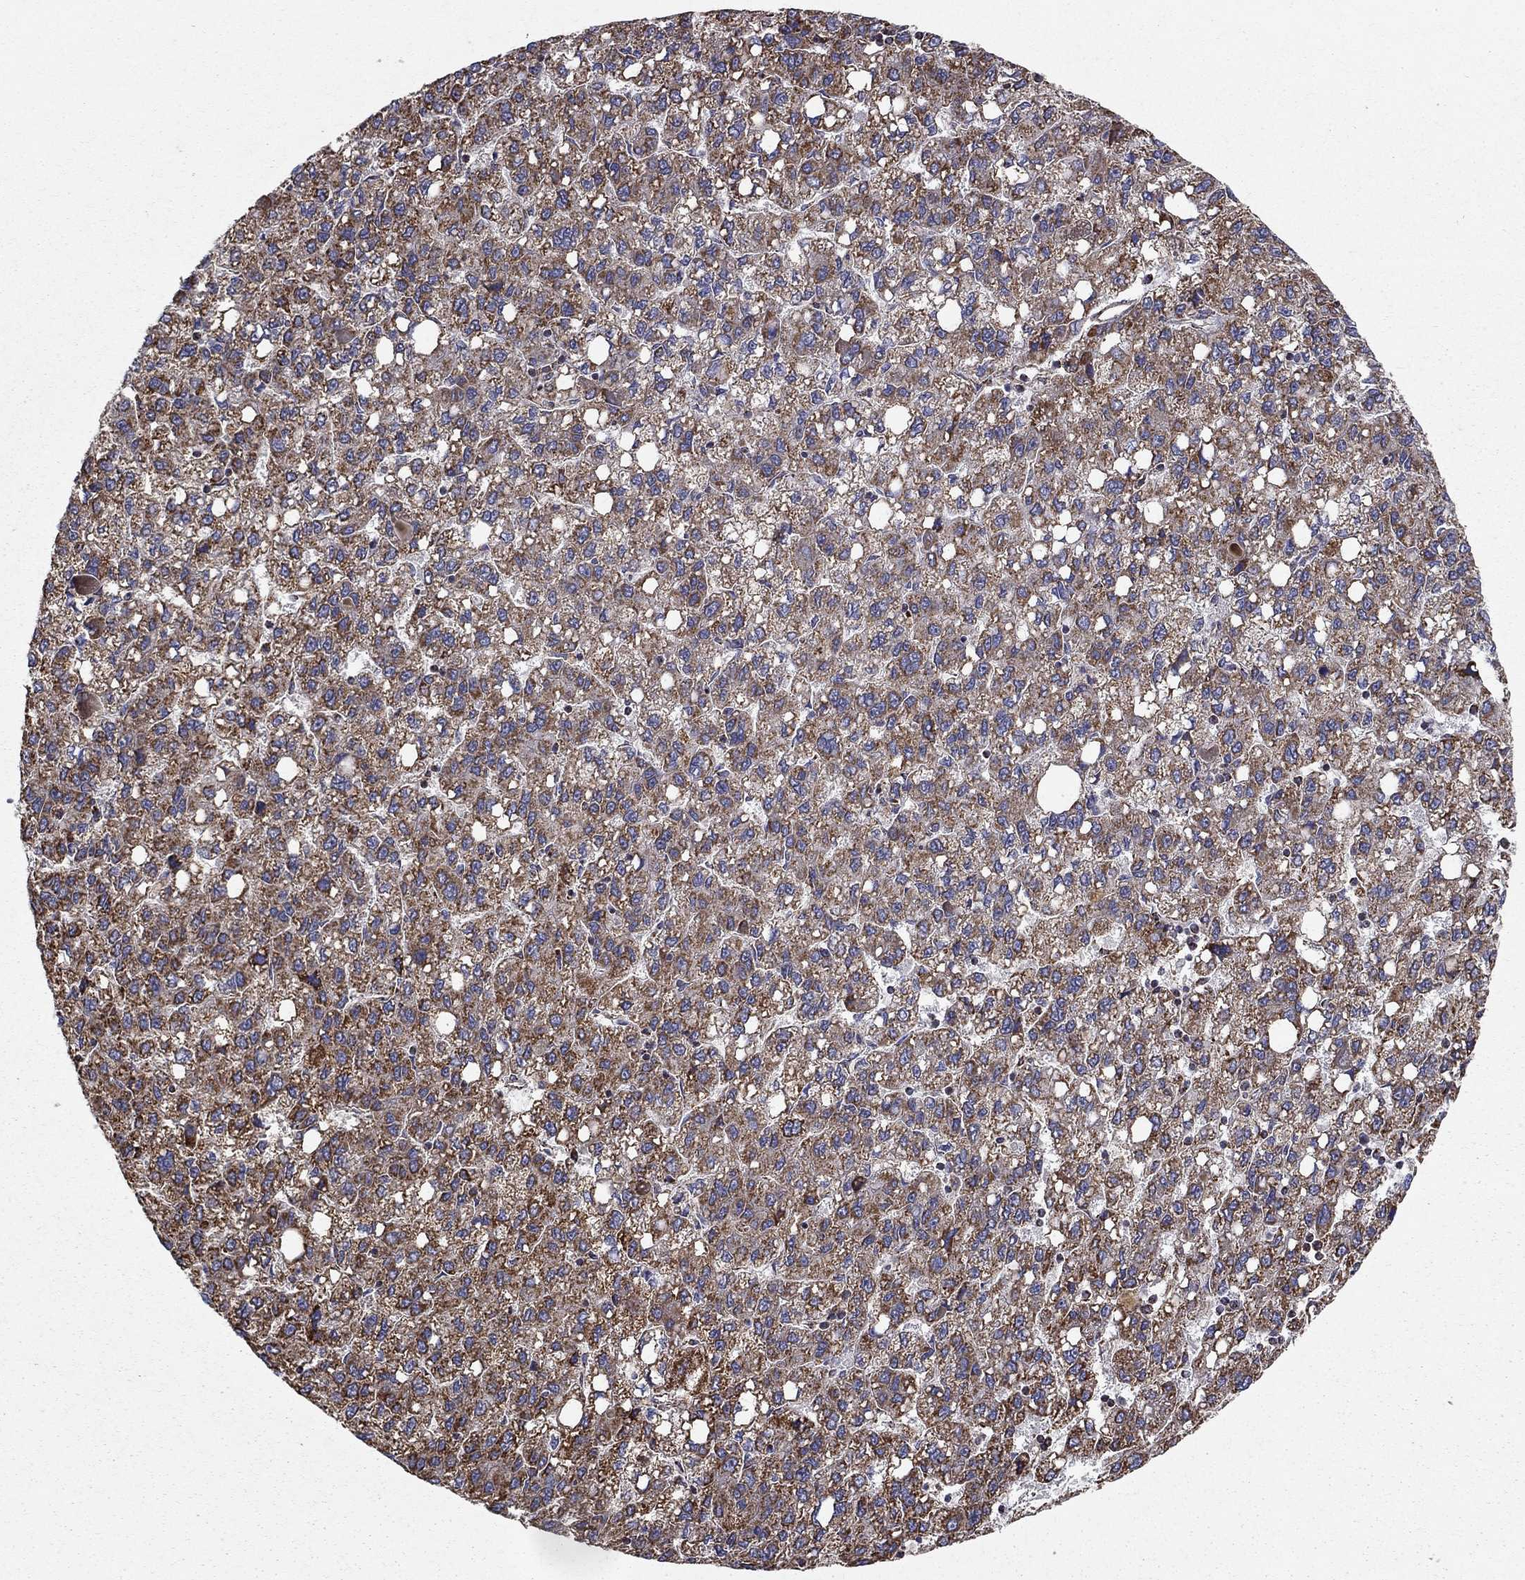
{"staining": {"intensity": "strong", "quantity": "<25%", "location": "cytoplasmic/membranous"}, "tissue": "liver cancer", "cell_type": "Tumor cells", "image_type": "cancer", "snomed": [{"axis": "morphology", "description": "Carcinoma, Hepatocellular, NOS"}, {"axis": "topography", "description": "Liver"}], "caption": "Immunohistochemical staining of liver hepatocellular carcinoma exhibits medium levels of strong cytoplasmic/membranous protein positivity in approximately <25% of tumor cells.", "gene": "NDUFS8", "patient": {"sex": "female", "age": 82}}